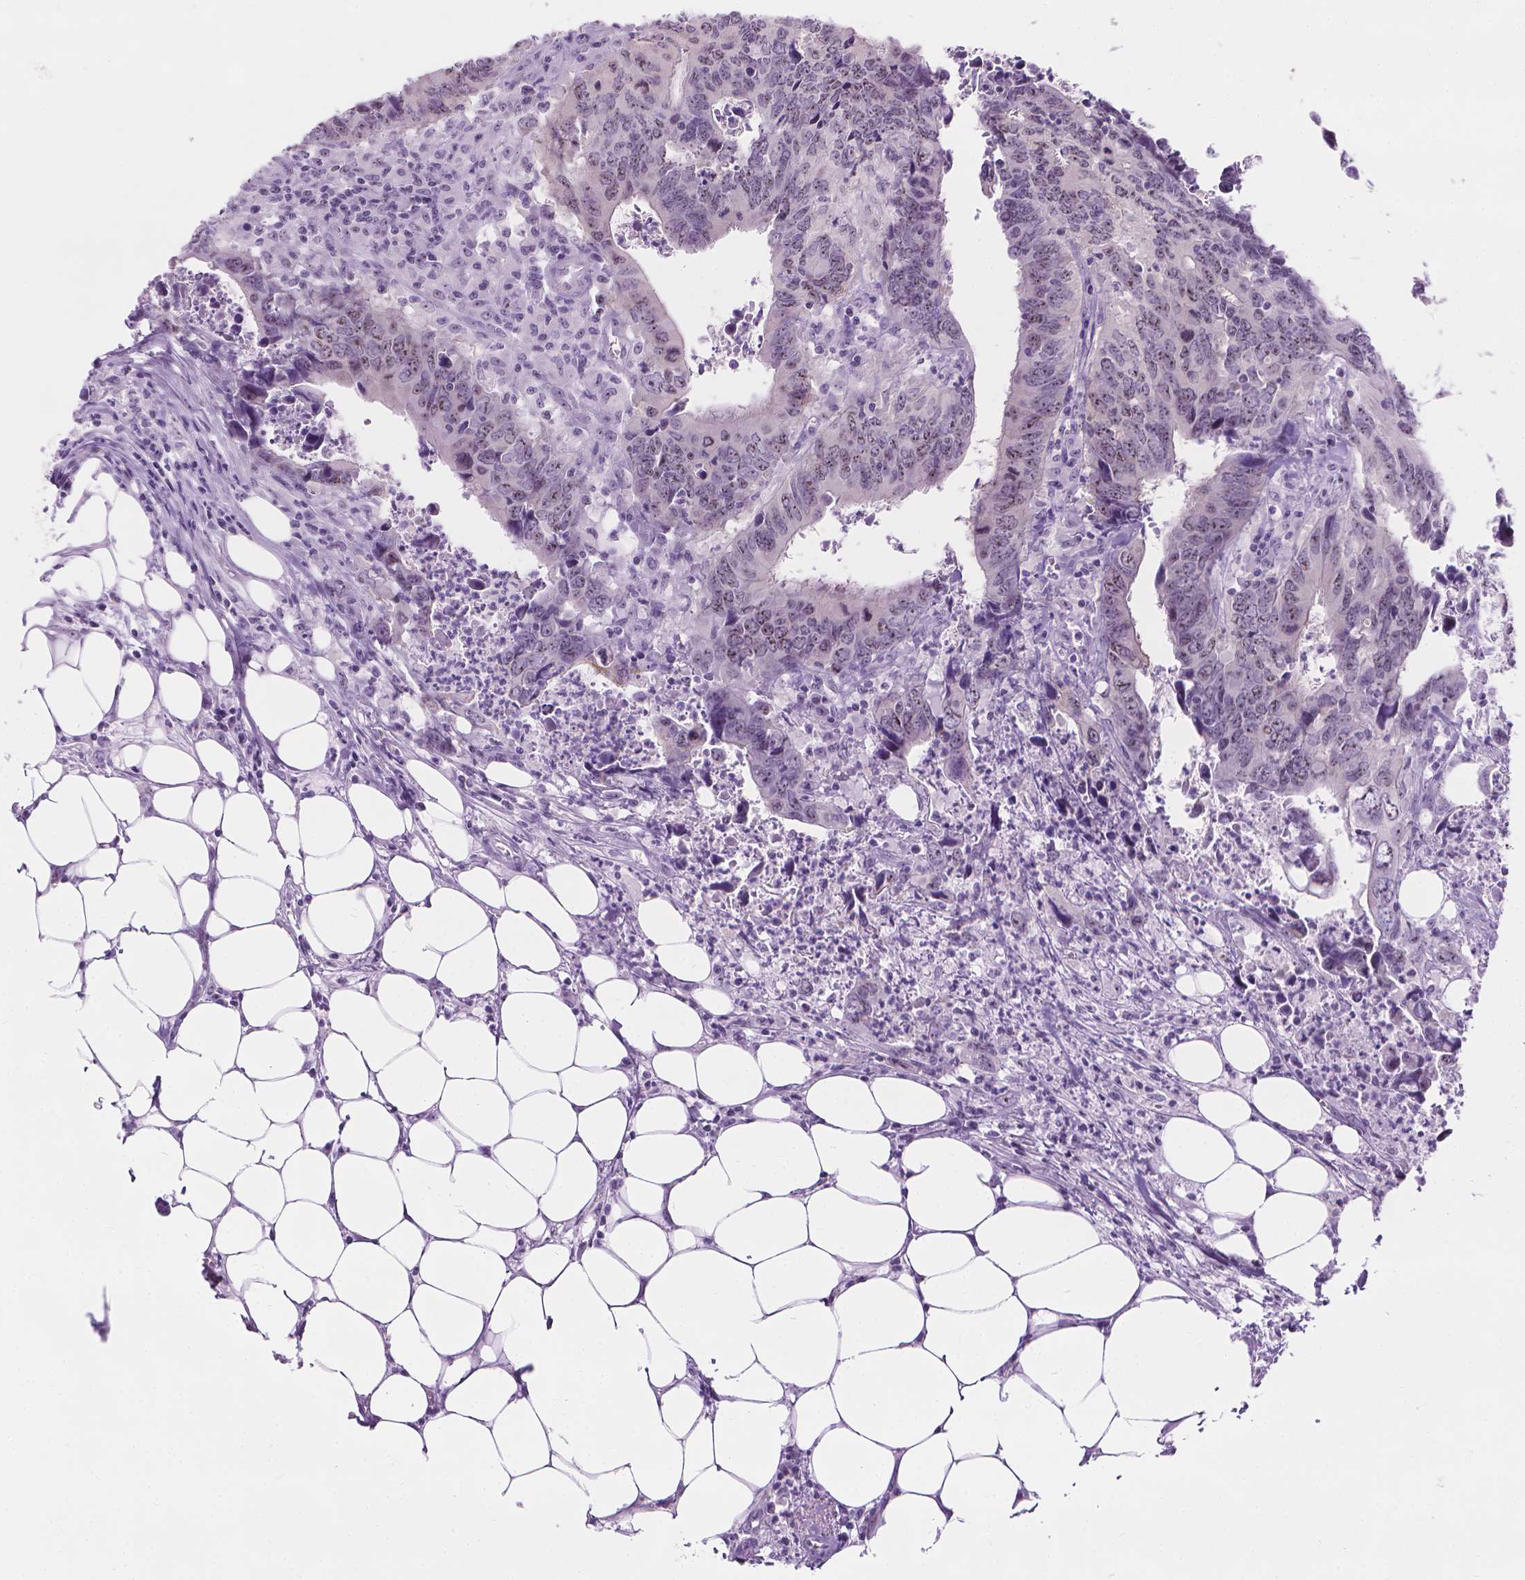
{"staining": {"intensity": "weak", "quantity": "<25%", "location": "nuclear"}, "tissue": "colorectal cancer", "cell_type": "Tumor cells", "image_type": "cancer", "snomed": [{"axis": "morphology", "description": "Adenocarcinoma, NOS"}, {"axis": "topography", "description": "Colon"}], "caption": "IHC photomicrograph of colorectal adenocarcinoma stained for a protein (brown), which shows no positivity in tumor cells.", "gene": "NOL7", "patient": {"sex": "female", "age": 82}}